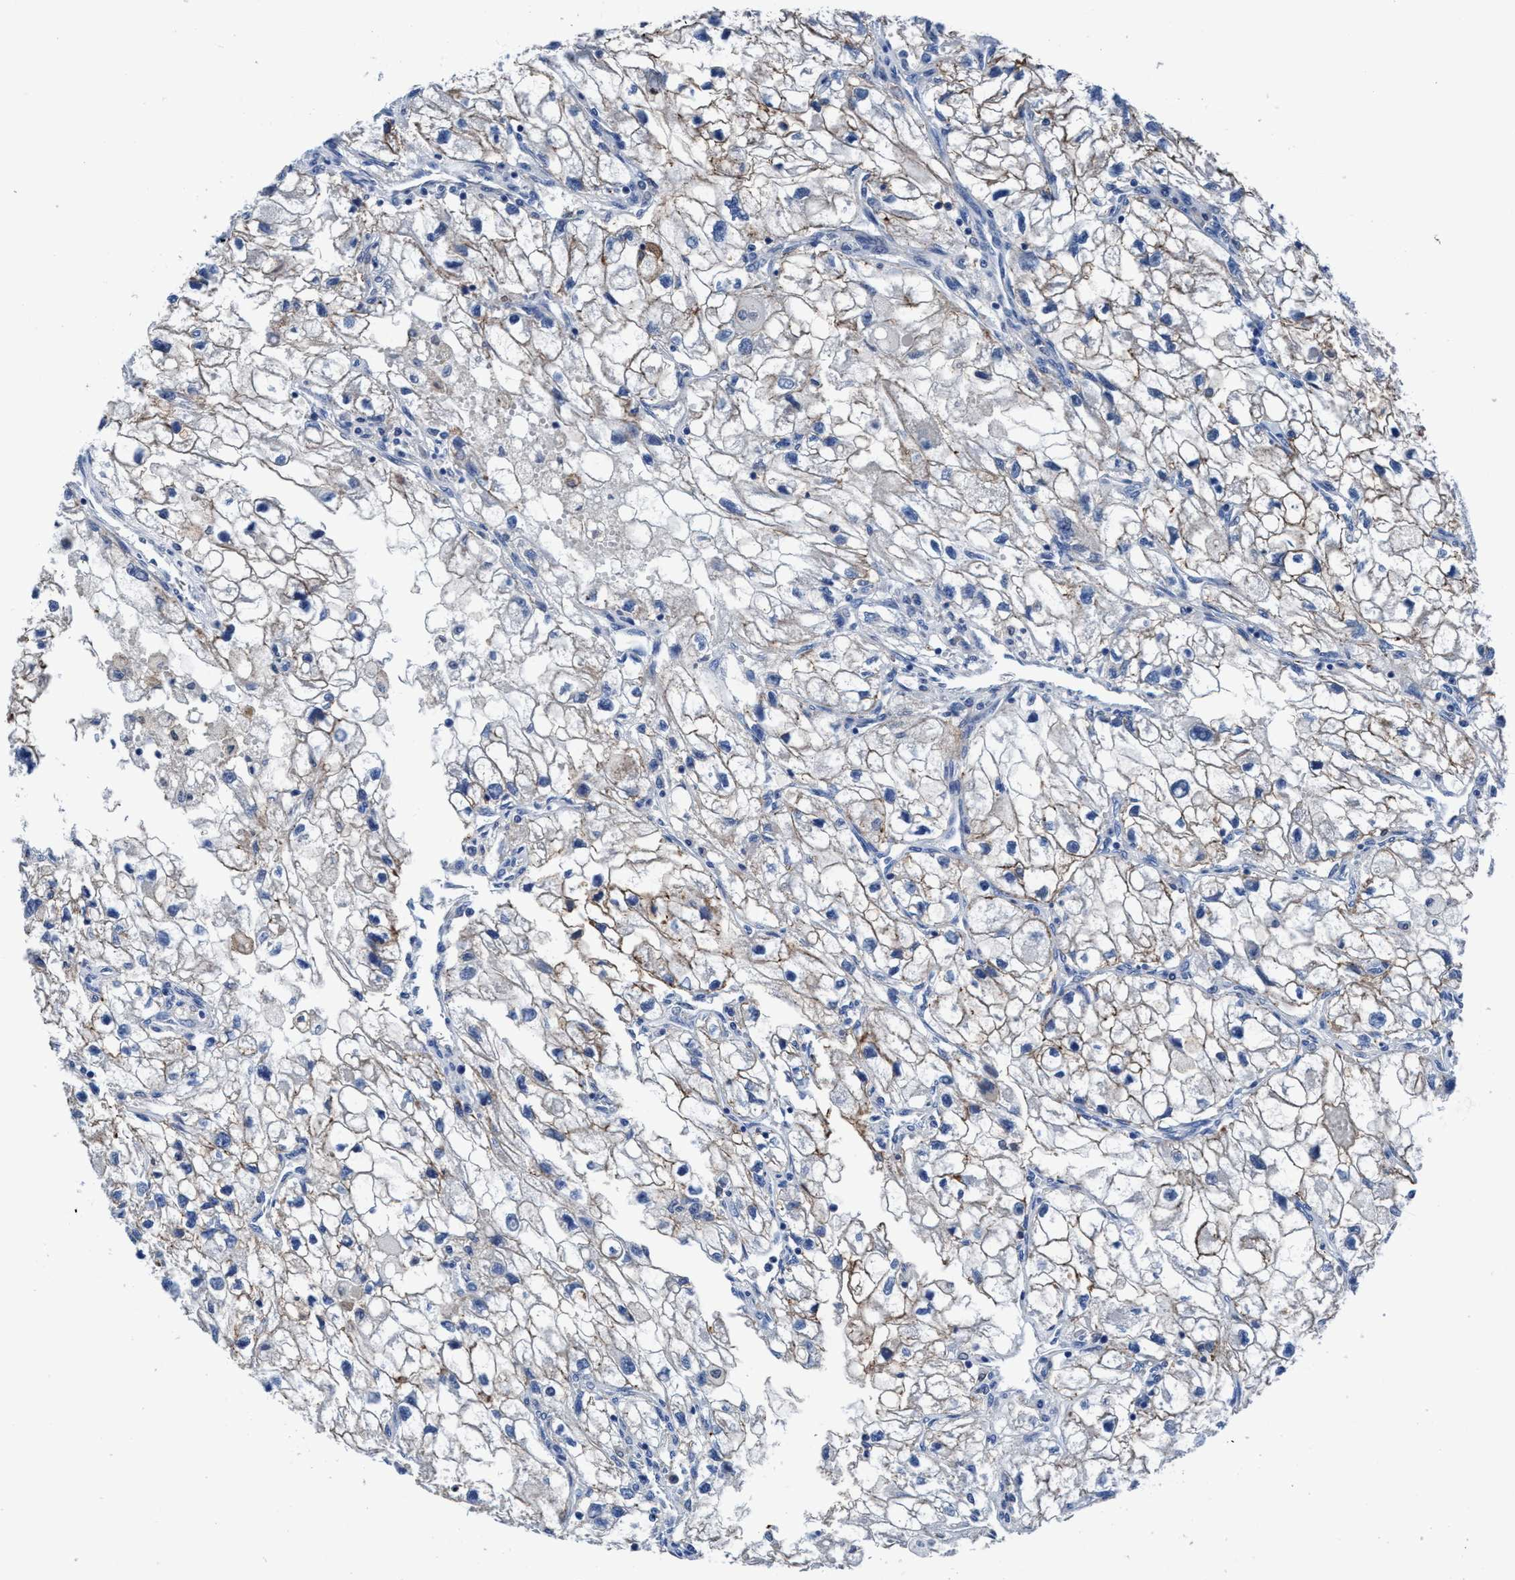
{"staining": {"intensity": "weak", "quantity": "25%-75%", "location": "cytoplasmic/membranous"}, "tissue": "renal cancer", "cell_type": "Tumor cells", "image_type": "cancer", "snomed": [{"axis": "morphology", "description": "Adenocarcinoma, NOS"}, {"axis": "topography", "description": "Kidney"}], "caption": "IHC histopathology image of neoplastic tissue: renal adenocarcinoma stained using immunohistochemistry shows low levels of weak protein expression localized specifically in the cytoplasmic/membranous of tumor cells, appearing as a cytoplasmic/membranous brown color.", "gene": "TMEM94", "patient": {"sex": "female", "age": 70}}